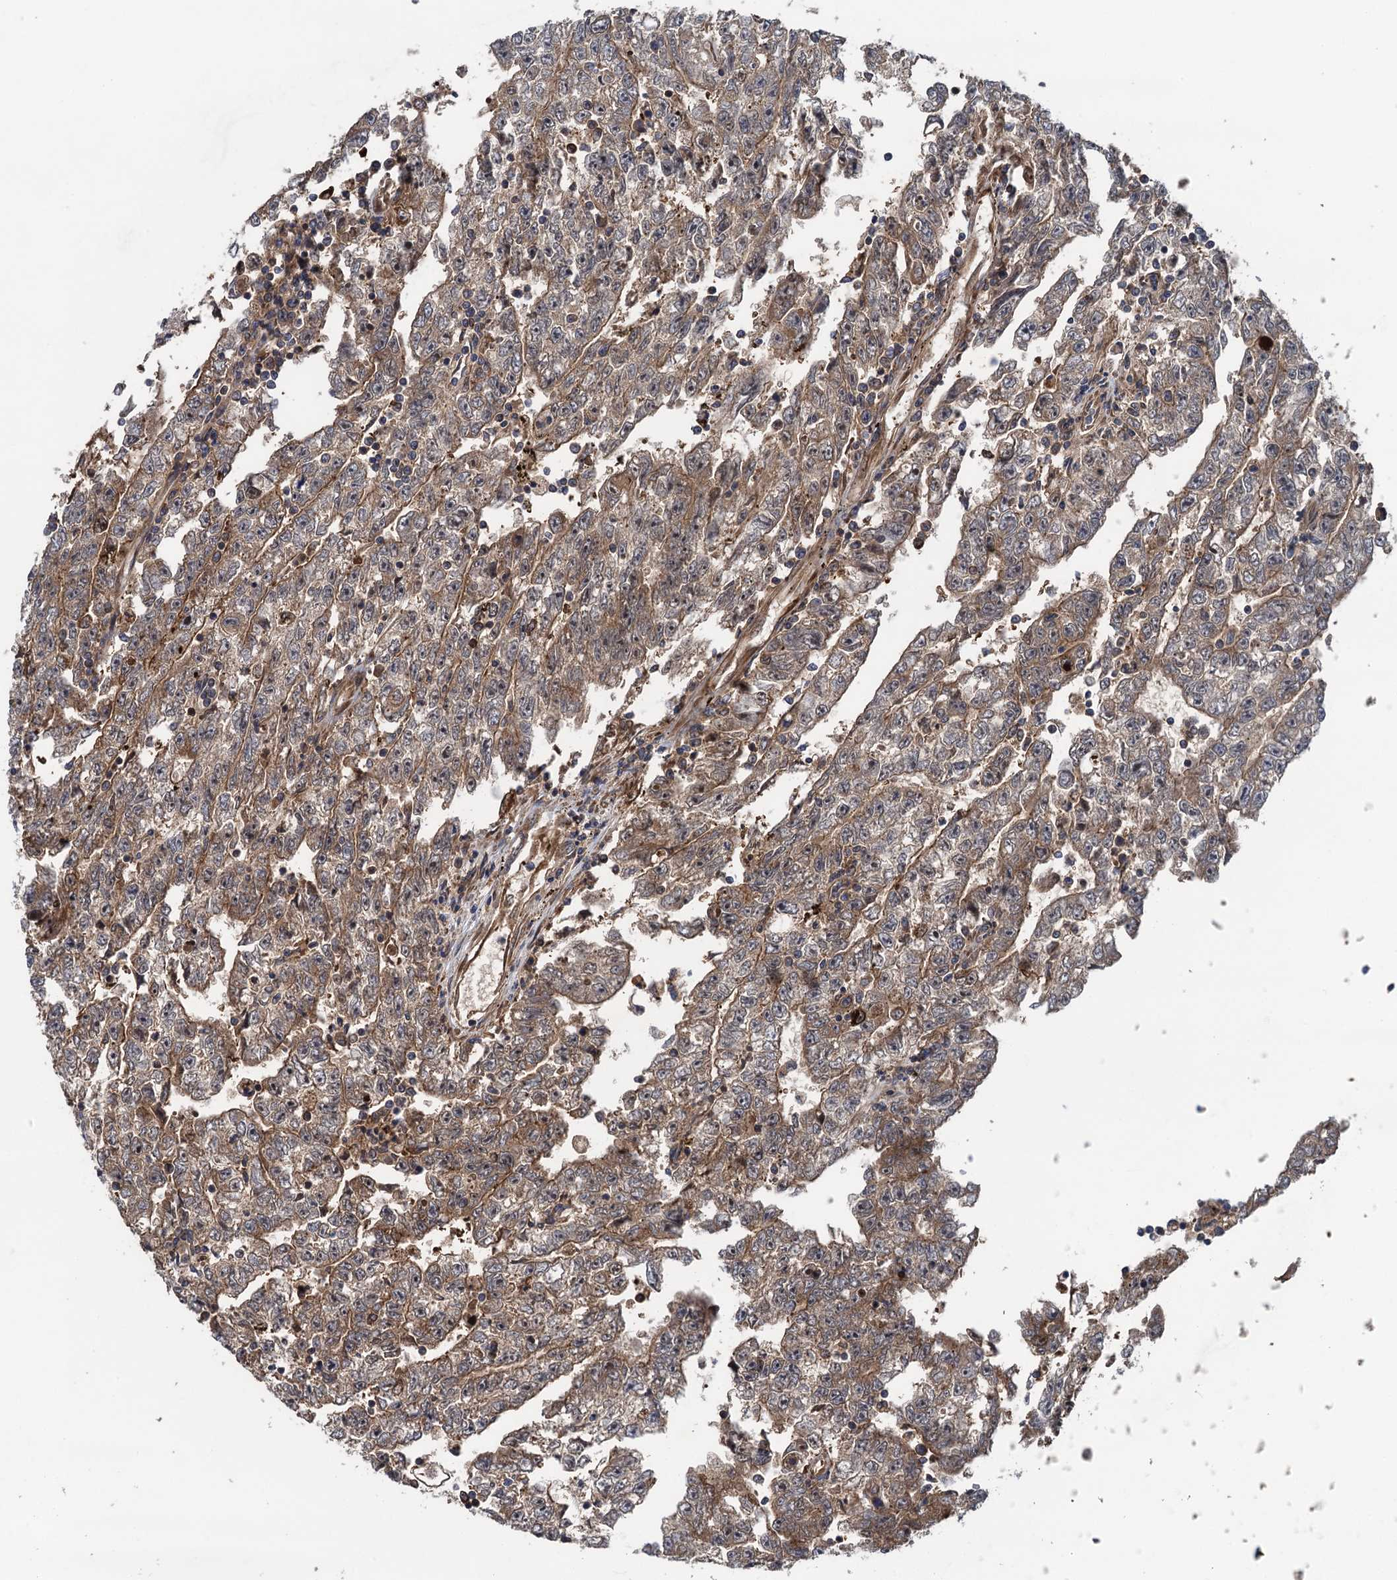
{"staining": {"intensity": "moderate", "quantity": ">75%", "location": "cytoplasmic/membranous"}, "tissue": "testis cancer", "cell_type": "Tumor cells", "image_type": "cancer", "snomed": [{"axis": "morphology", "description": "Carcinoma, Embryonal, NOS"}, {"axis": "topography", "description": "Testis"}], "caption": "Testis embryonal carcinoma was stained to show a protein in brown. There is medium levels of moderate cytoplasmic/membranous expression in approximately >75% of tumor cells.", "gene": "CNTN5", "patient": {"sex": "male", "age": 25}}